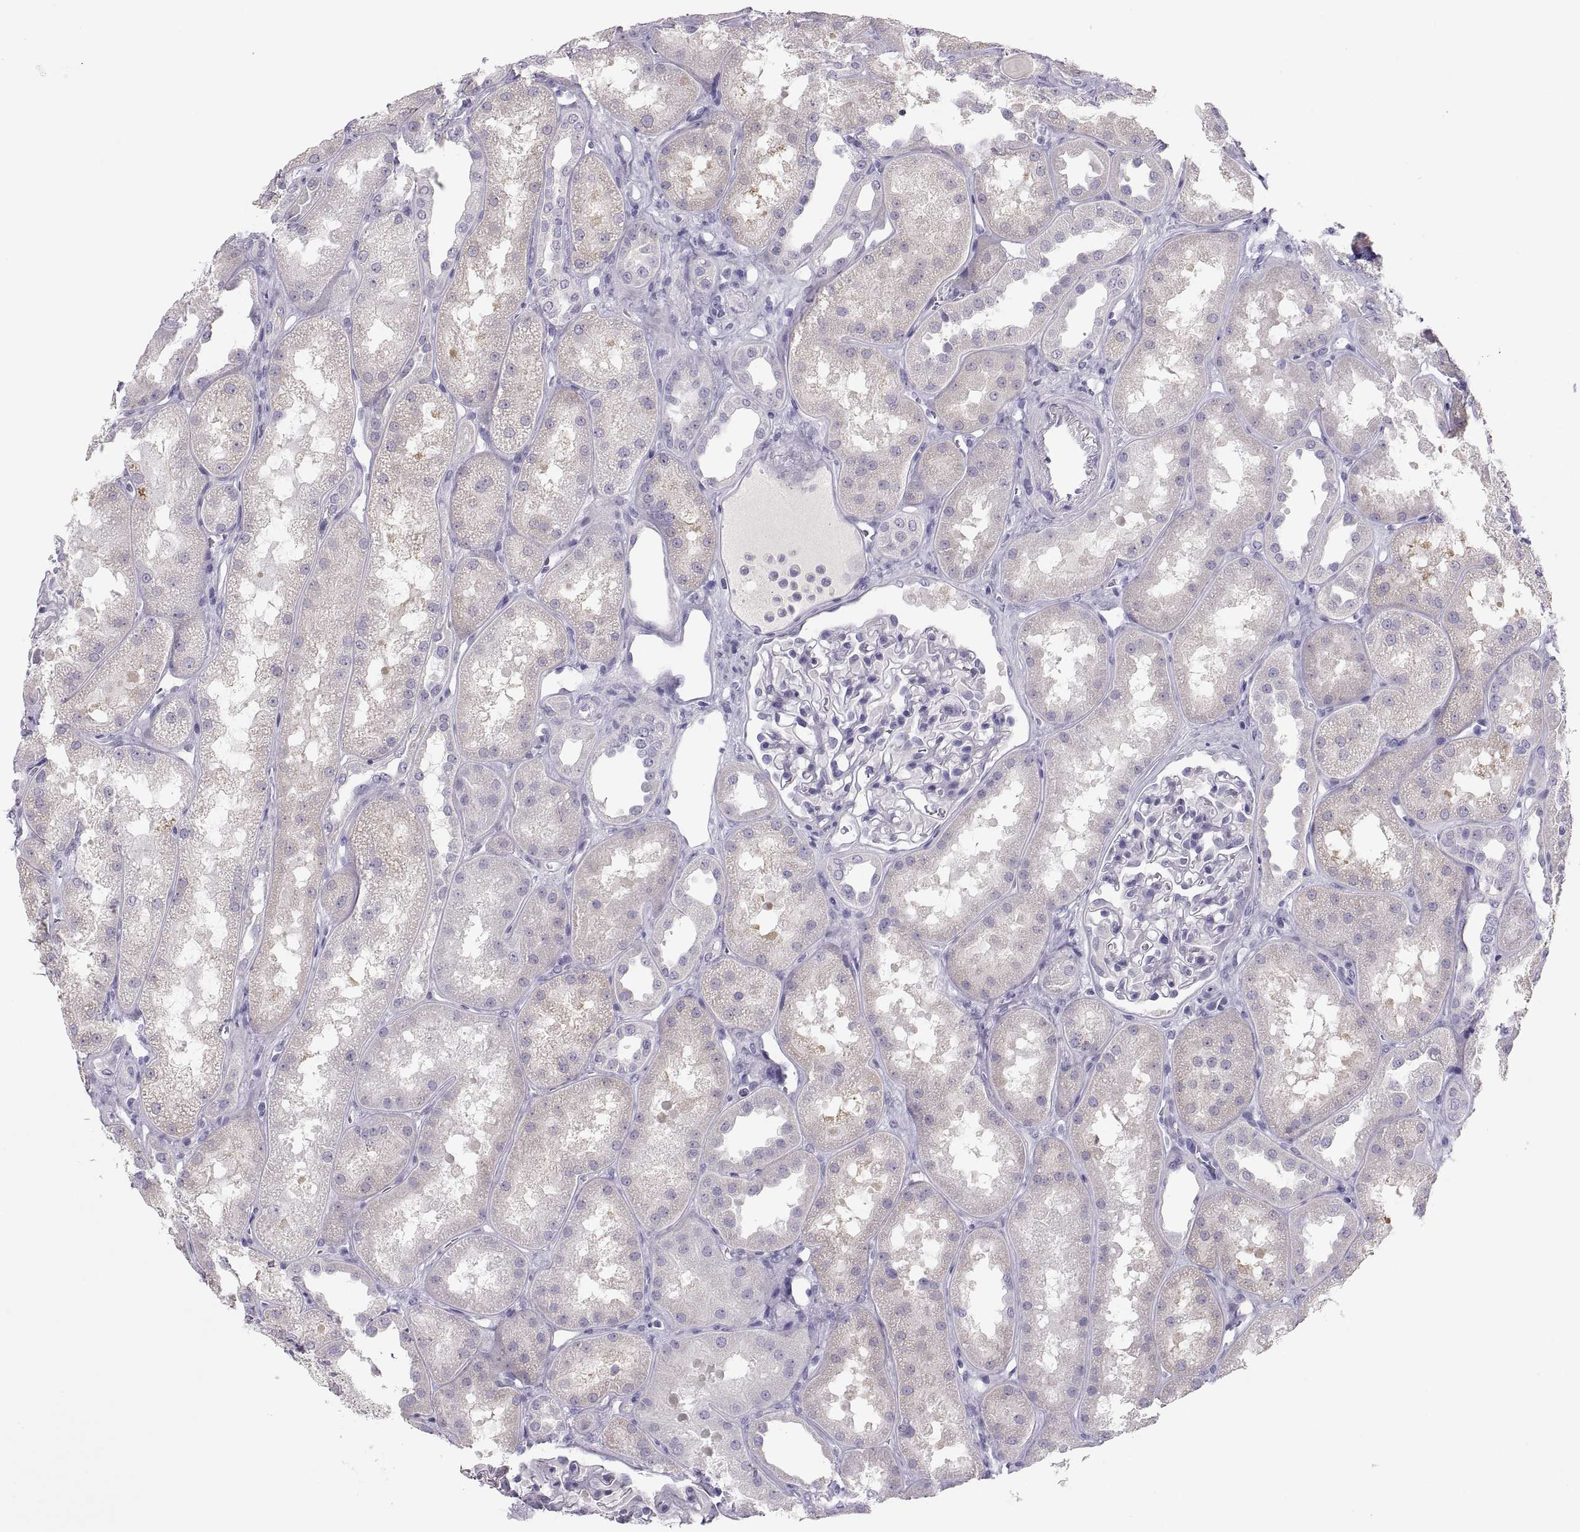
{"staining": {"intensity": "negative", "quantity": "none", "location": "none"}, "tissue": "kidney", "cell_type": "Cells in glomeruli", "image_type": "normal", "snomed": [{"axis": "morphology", "description": "Normal tissue, NOS"}, {"axis": "topography", "description": "Kidney"}], "caption": "Kidney stained for a protein using immunohistochemistry reveals no expression cells in glomeruli.", "gene": "MAGEB2", "patient": {"sex": "male", "age": 61}}